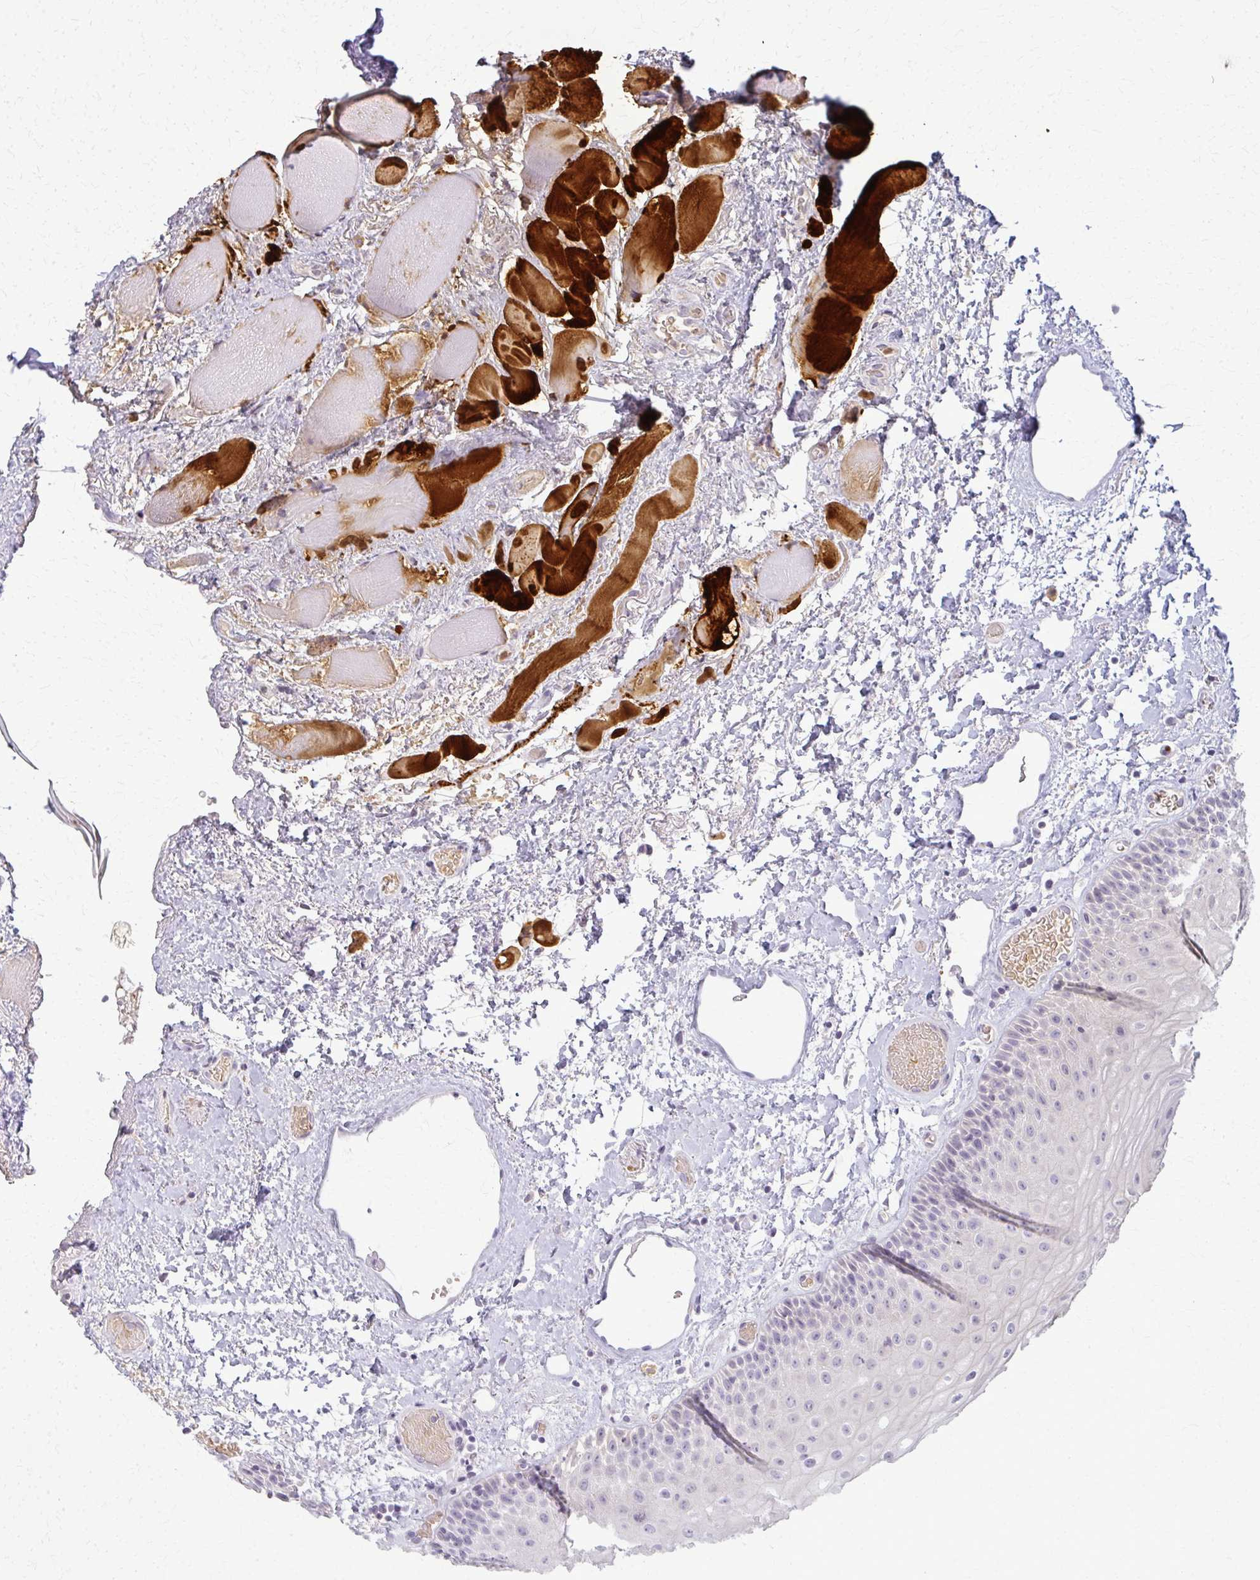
{"staining": {"intensity": "negative", "quantity": "none", "location": "none"}, "tissue": "oral mucosa", "cell_type": "Squamous epithelial cells", "image_type": "normal", "snomed": [{"axis": "morphology", "description": "Normal tissue, NOS"}, {"axis": "topography", "description": "Oral tissue"}], "caption": "DAB immunohistochemical staining of normal oral mucosa displays no significant staining in squamous epithelial cells. (Stains: DAB (3,3'-diaminobenzidine) IHC with hematoxylin counter stain, Microscopy: brightfield microscopy at high magnification).", "gene": "CA3", "patient": {"sex": "female", "age": 82}}